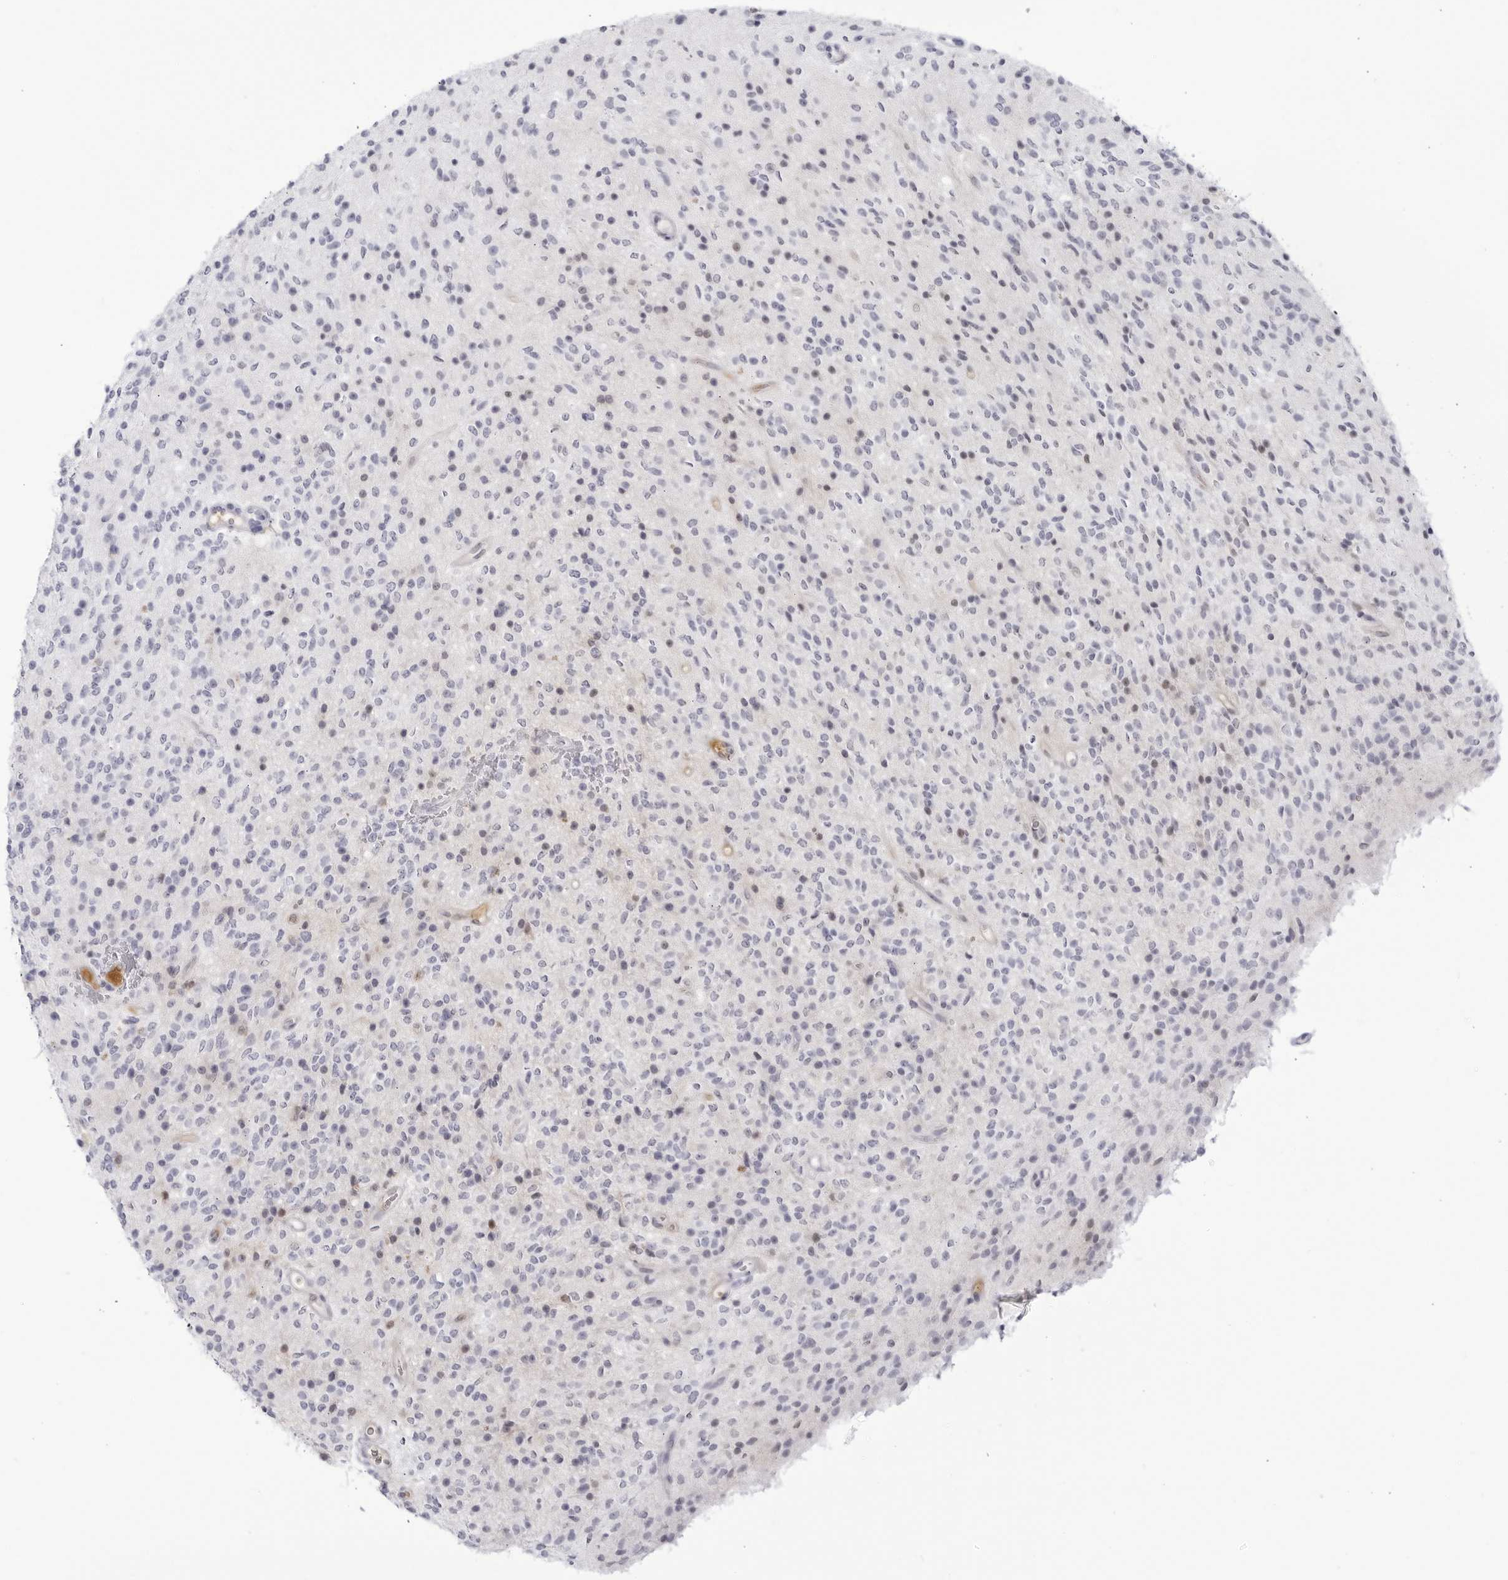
{"staining": {"intensity": "negative", "quantity": "none", "location": "none"}, "tissue": "glioma", "cell_type": "Tumor cells", "image_type": "cancer", "snomed": [{"axis": "morphology", "description": "Glioma, malignant, High grade"}, {"axis": "topography", "description": "Brain"}], "caption": "An IHC micrograph of glioma is shown. There is no staining in tumor cells of glioma. (Brightfield microscopy of DAB (3,3'-diaminobenzidine) immunohistochemistry (IHC) at high magnification).", "gene": "CNBD1", "patient": {"sex": "male", "age": 34}}